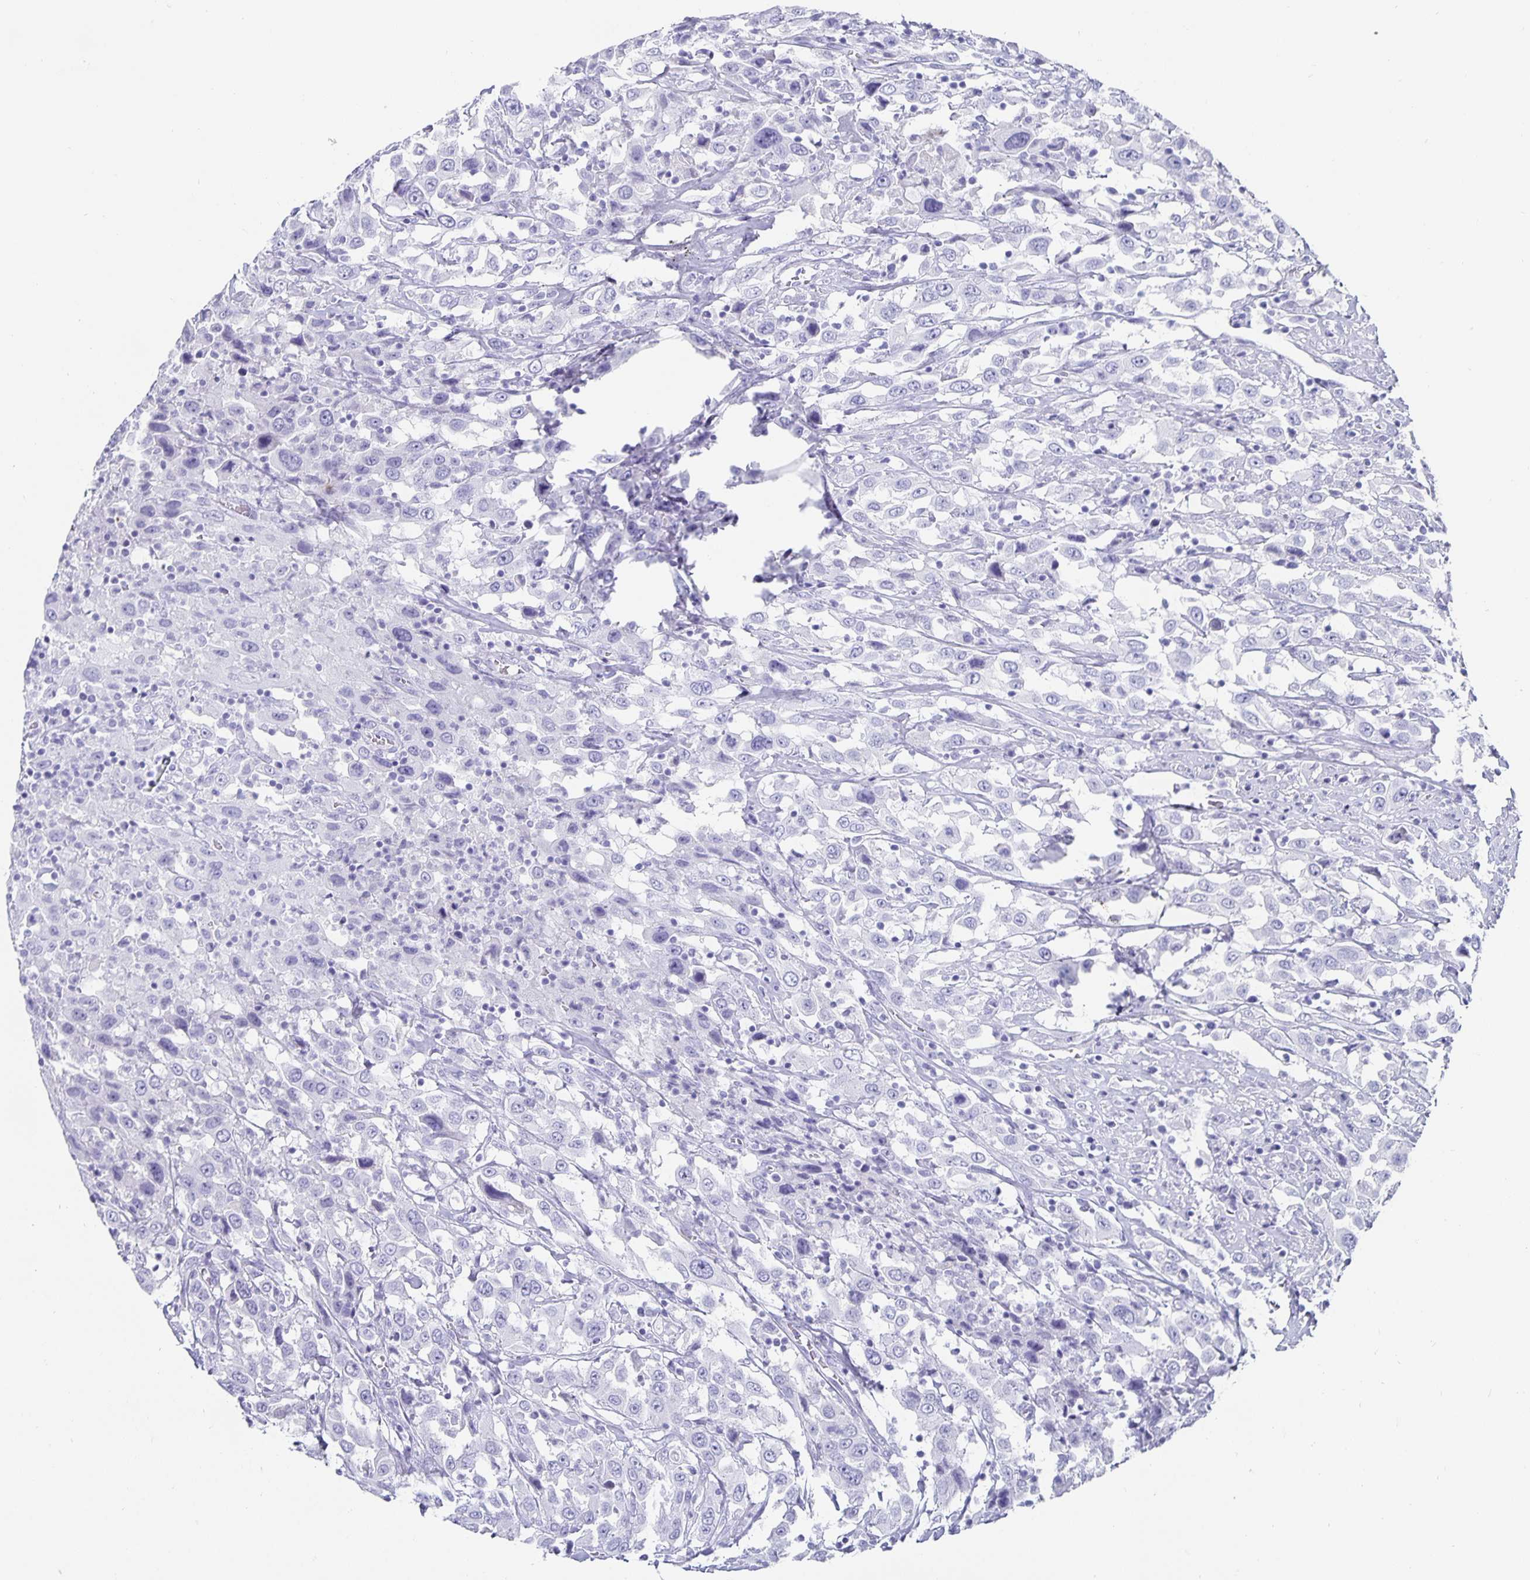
{"staining": {"intensity": "negative", "quantity": "none", "location": "none"}, "tissue": "urothelial cancer", "cell_type": "Tumor cells", "image_type": "cancer", "snomed": [{"axis": "morphology", "description": "Urothelial carcinoma, High grade"}, {"axis": "topography", "description": "Urinary bladder"}], "caption": "A histopathology image of urothelial cancer stained for a protein demonstrates no brown staining in tumor cells. (DAB (3,3'-diaminobenzidine) immunohistochemistry visualized using brightfield microscopy, high magnification).", "gene": "CHGA", "patient": {"sex": "male", "age": 61}}